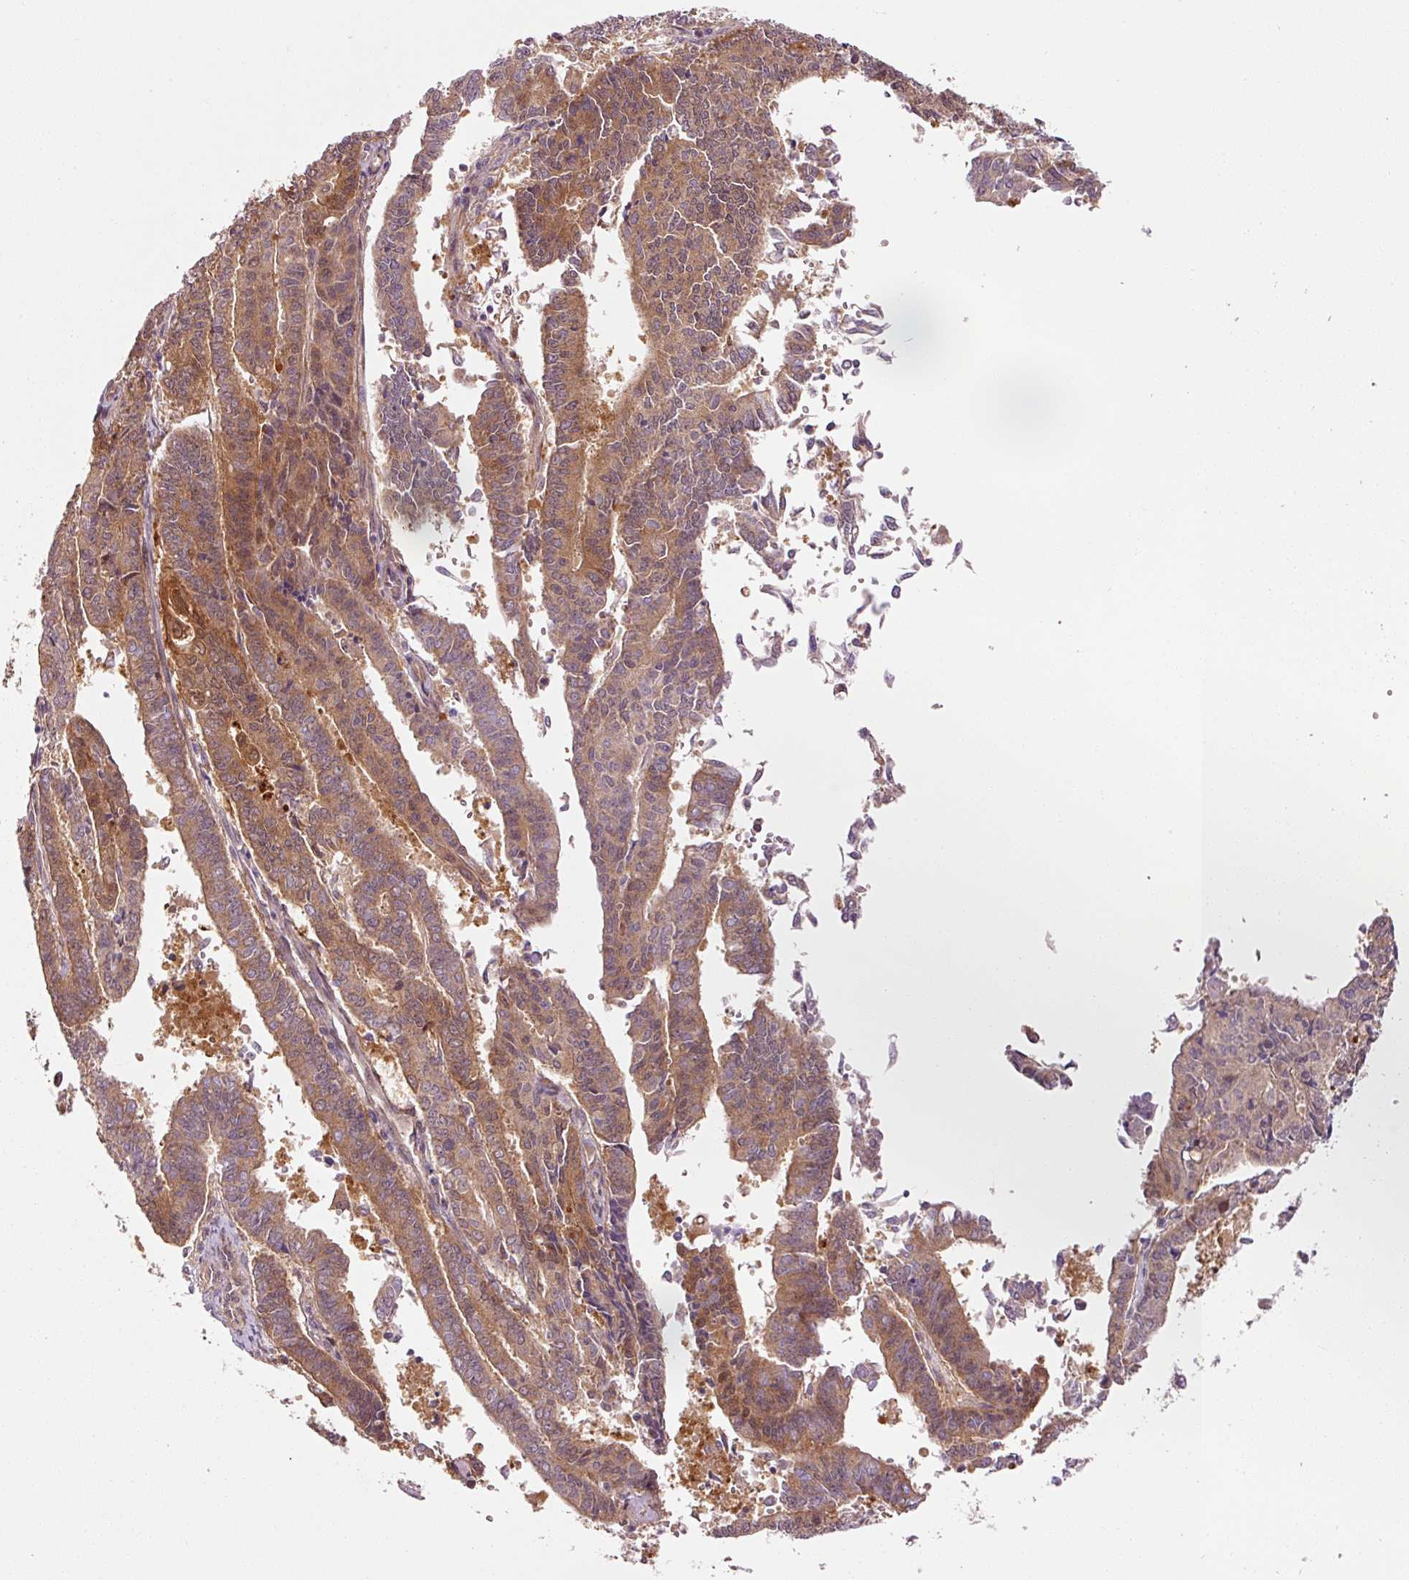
{"staining": {"intensity": "moderate", "quantity": "25%-75%", "location": "cytoplasmic/membranous"}, "tissue": "endometrial cancer", "cell_type": "Tumor cells", "image_type": "cancer", "snomed": [{"axis": "morphology", "description": "Adenocarcinoma, NOS"}, {"axis": "topography", "description": "Endometrium"}], "caption": "Protein expression analysis of endometrial cancer shows moderate cytoplasmic/membranous positivity in approximately 25%-75% of tumor cells. (DAB (3,3'-diaminobenzidine) IHC with brightfield microscopy, high magnification).", "gene": "PPP1R14B", "patient": {"sex": "female", "age": 59}}